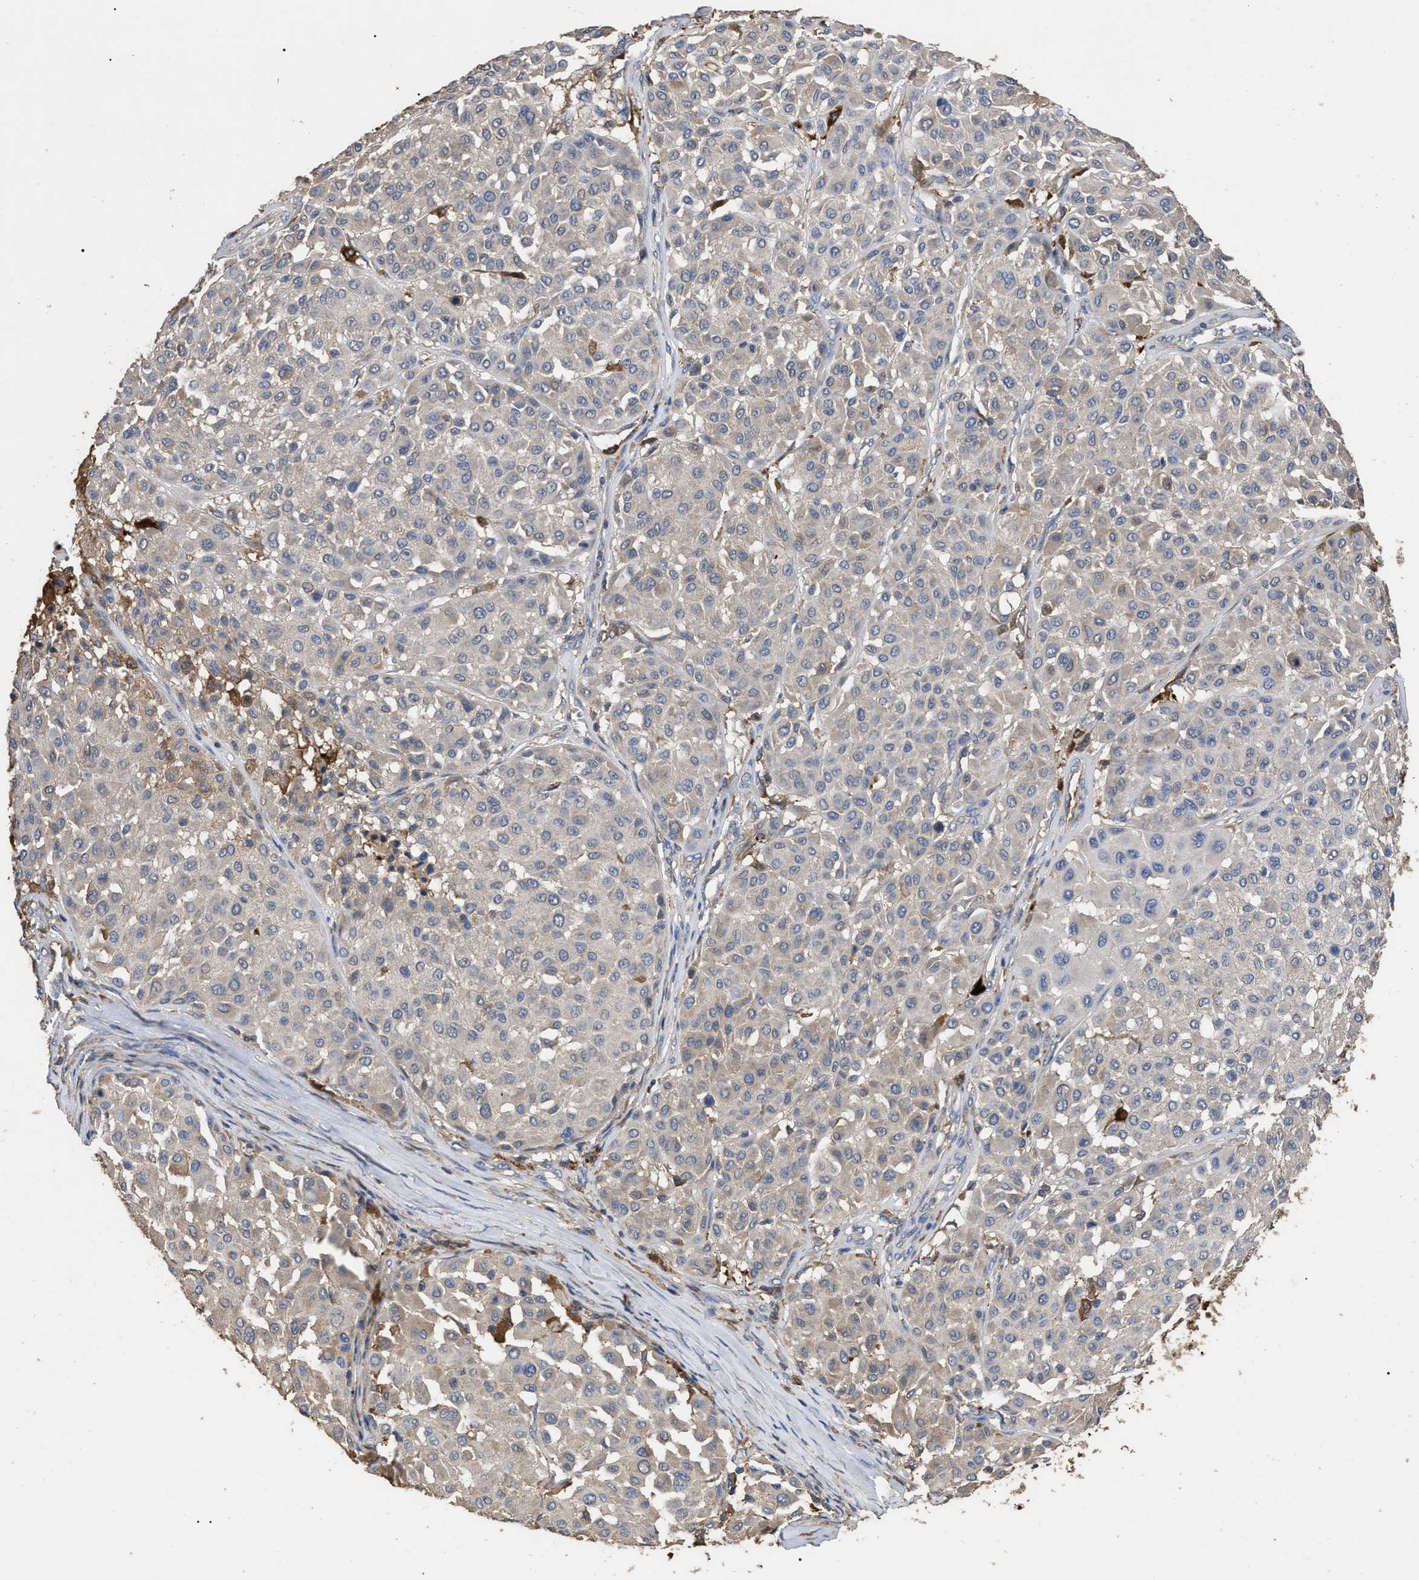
{"staining": {"intensity": "negative", "quantity": "none", "location": "none"}, "tissue": "melanoma", "cell_type": "Tumor cells", "image_type": "cancer", "snomed": [{"axis": "morphology", "description": "Malignant melanoma, Metastatic site"}, {"axis": "topography", "description": "Soft tissue"}], "caption": "IHC micrograph of melanoma stained for a protein (brown), which exhibits no positivity in tumor cells.", "gene": "GPR179", "patient": {"sex": "male", "age": 41}}